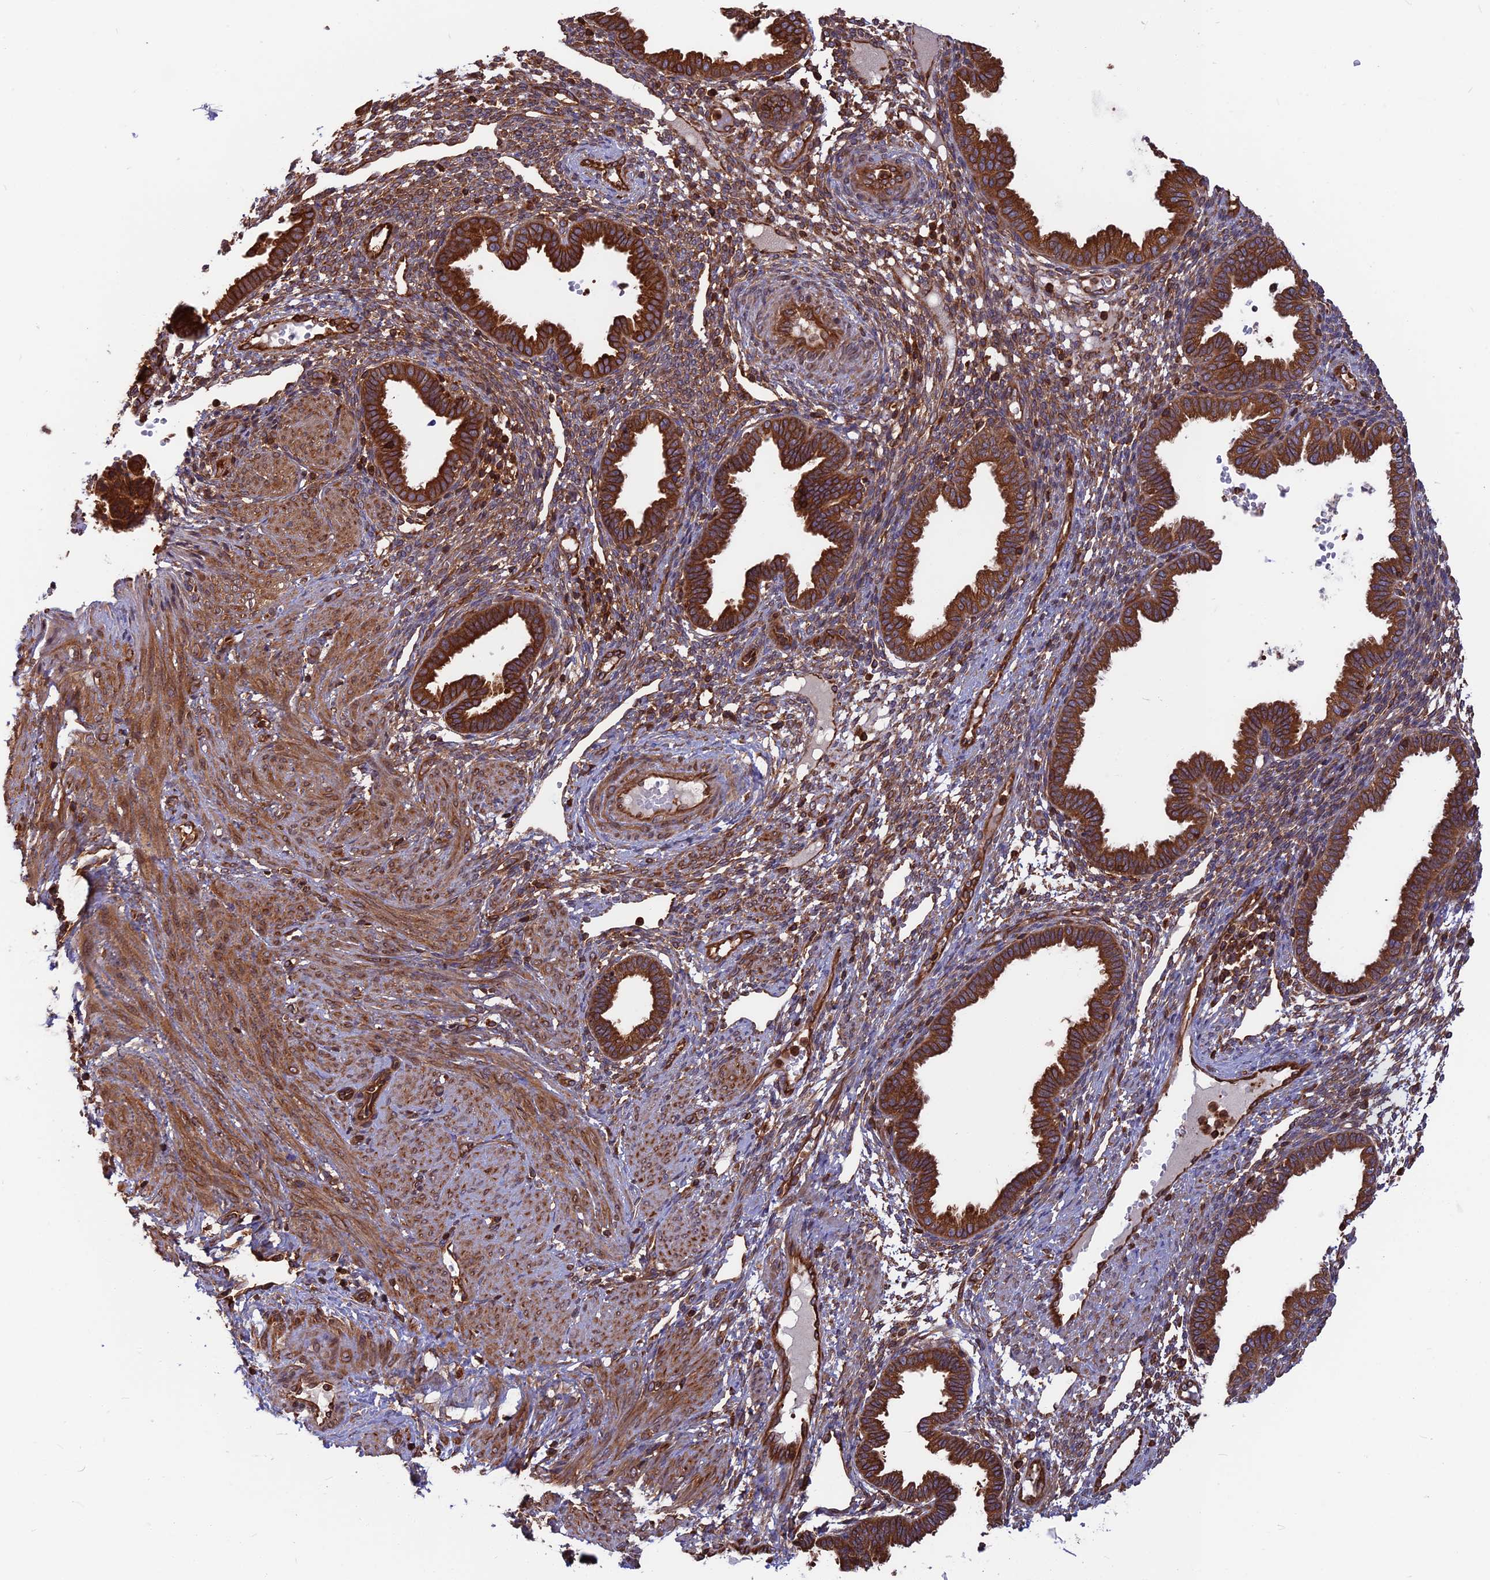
{"staining": {"intensity": "strong", "quantity": "<25%", "location": "cytoplasmic/membranous"}, "tissue": "endometrium", "cell_type": "Cells in endometrial stroma", "image_type": "normal", "snomed": [{"axis": "morphology", "description": "Normal tissue, NOS"}, {"axis": "topography", "description": "Endometrium"}], "caption": "A photomicrograph of endometrium stained for a protein displays strong cytoplasmic/membranous brown staining in cells in endometrial stroma.", "gene": "WDR1", "patient": {"sex": "female", "age": 33}}